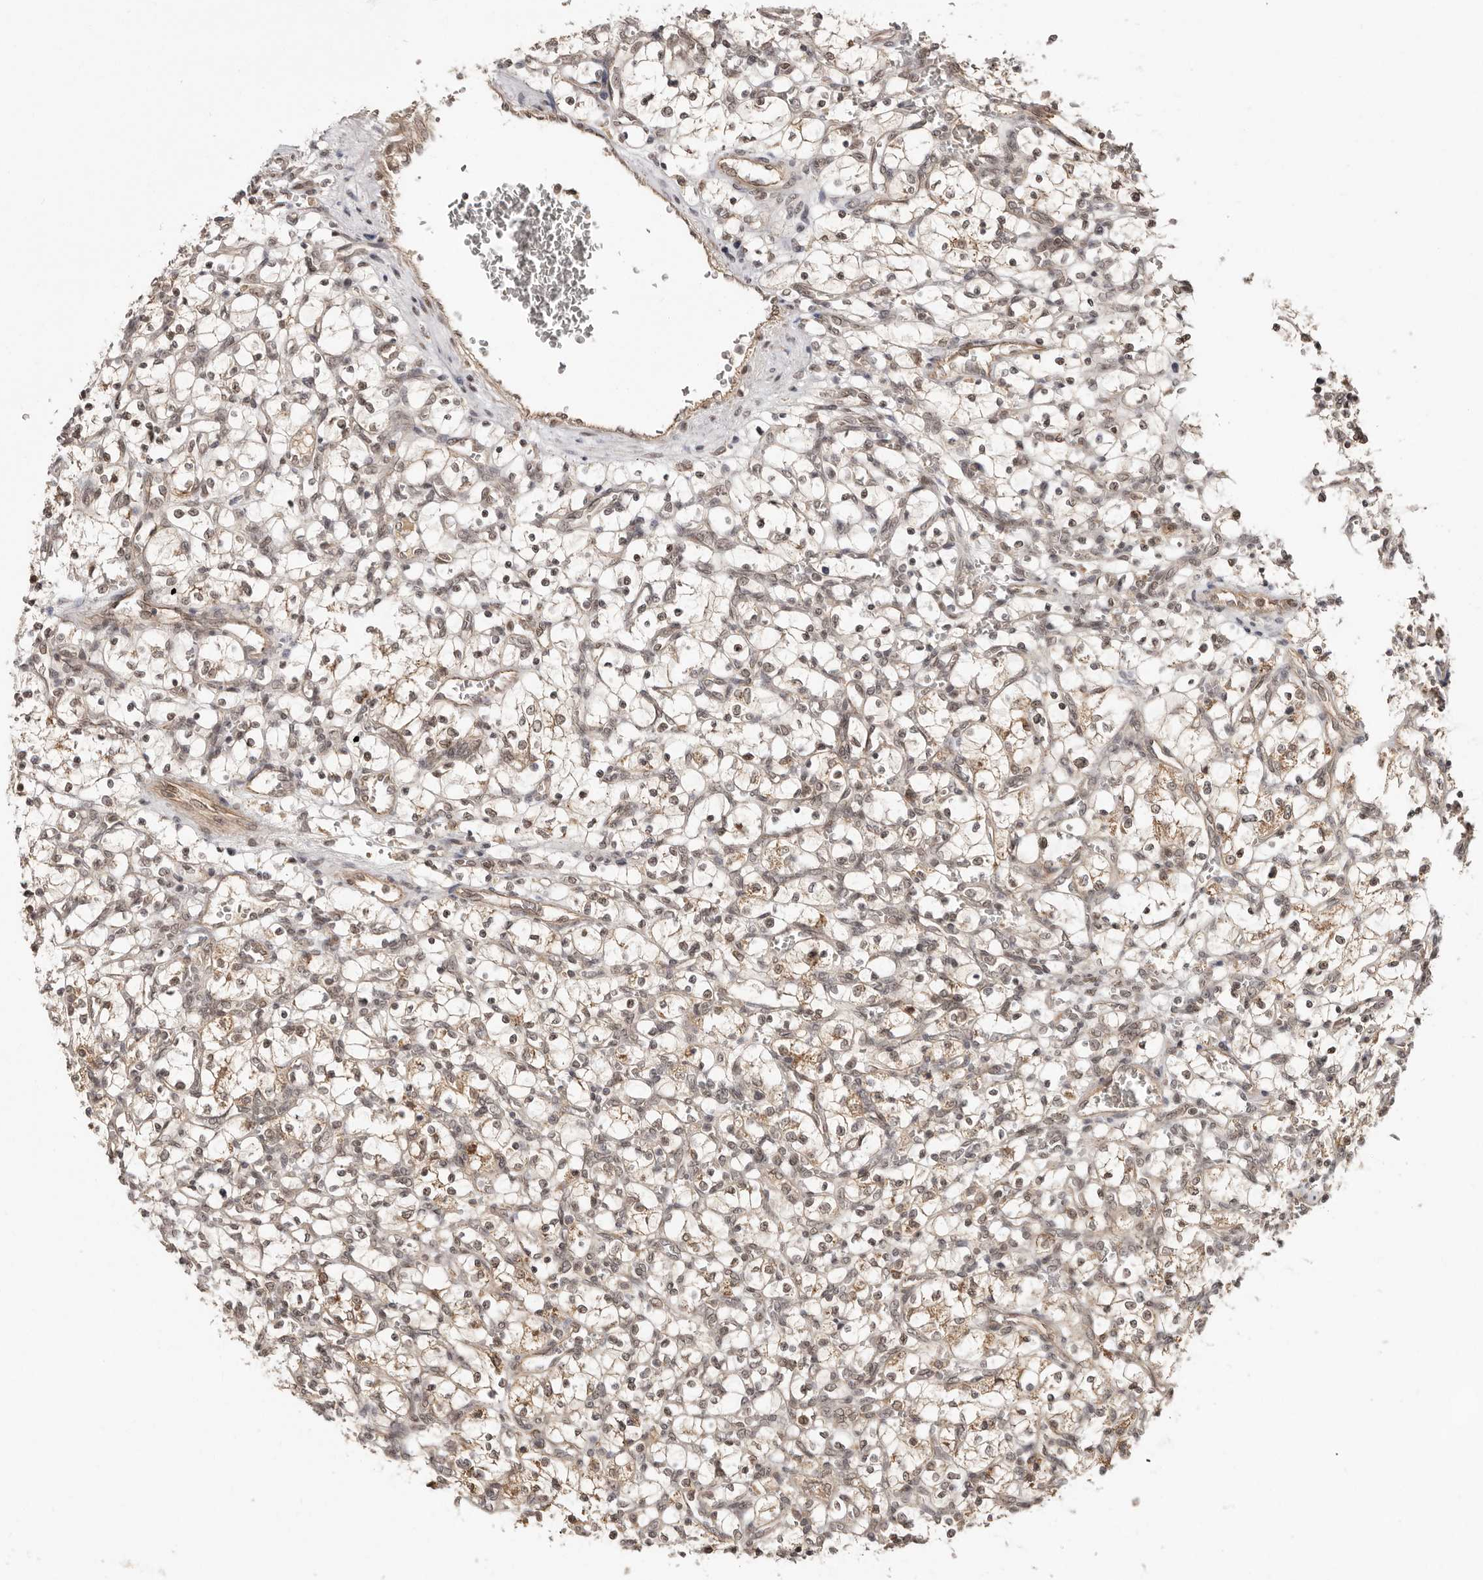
{"staining": {"intensity": "weak", "quantity": ">75%", "location": "cytoplasmic/membranous,nuclear"}, "tissue": "renal cancer", "cell_type": "Tumor cells", "image_type": "cancer", "snomed": [{"axis": "morphology", "description": "Adenocarcinoma, NOS"}, {"axis": "topography", "description": "Kidney"}], "caption": "An image of renal cancer (adenocarcinoma) stained for a protein shows weak cytoplasmic/membranous and nuclear brown staining in tumor cells.", "gene": "MED8", "patient": {"sex": "female", "age": 69}}